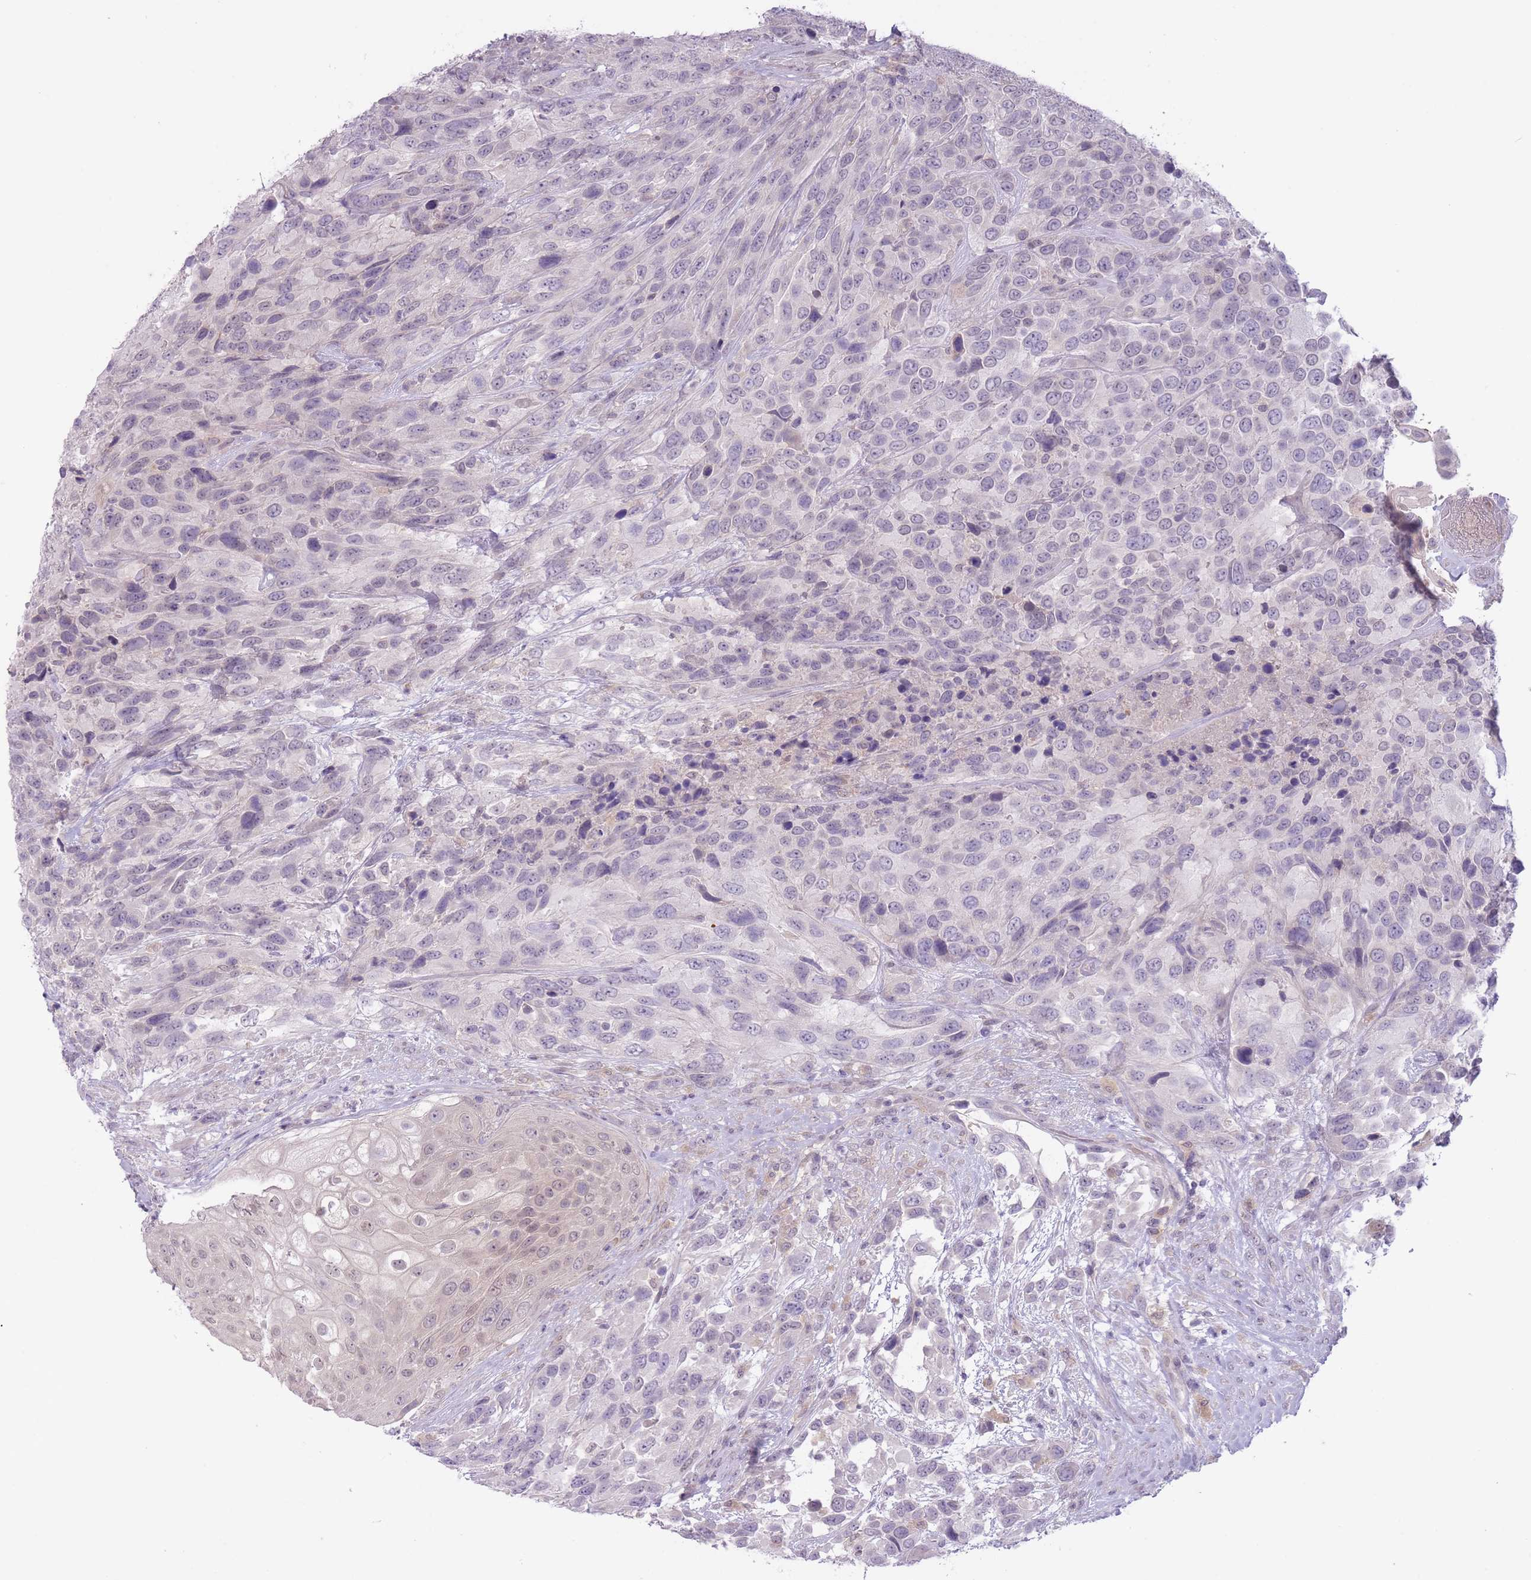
{"staining": {"intensity": "negative", "quantity": "none", "location": "none"}, "tissue": "urothelial cancer", "cell_type": "Tumor cells", "image_type": "cancer", "snomed": [{"axis": "morphology", "description": "Urothelial carcinoma, High grade"}, {"axis": "topography", "description": "Urinary bladder"}], "caption": "Immunohistochemical staining of urothelial cancer displays no significant staining in tumor cells.", "gene": "ARPIN", "patient": {"sex": "female", "age": 70}}